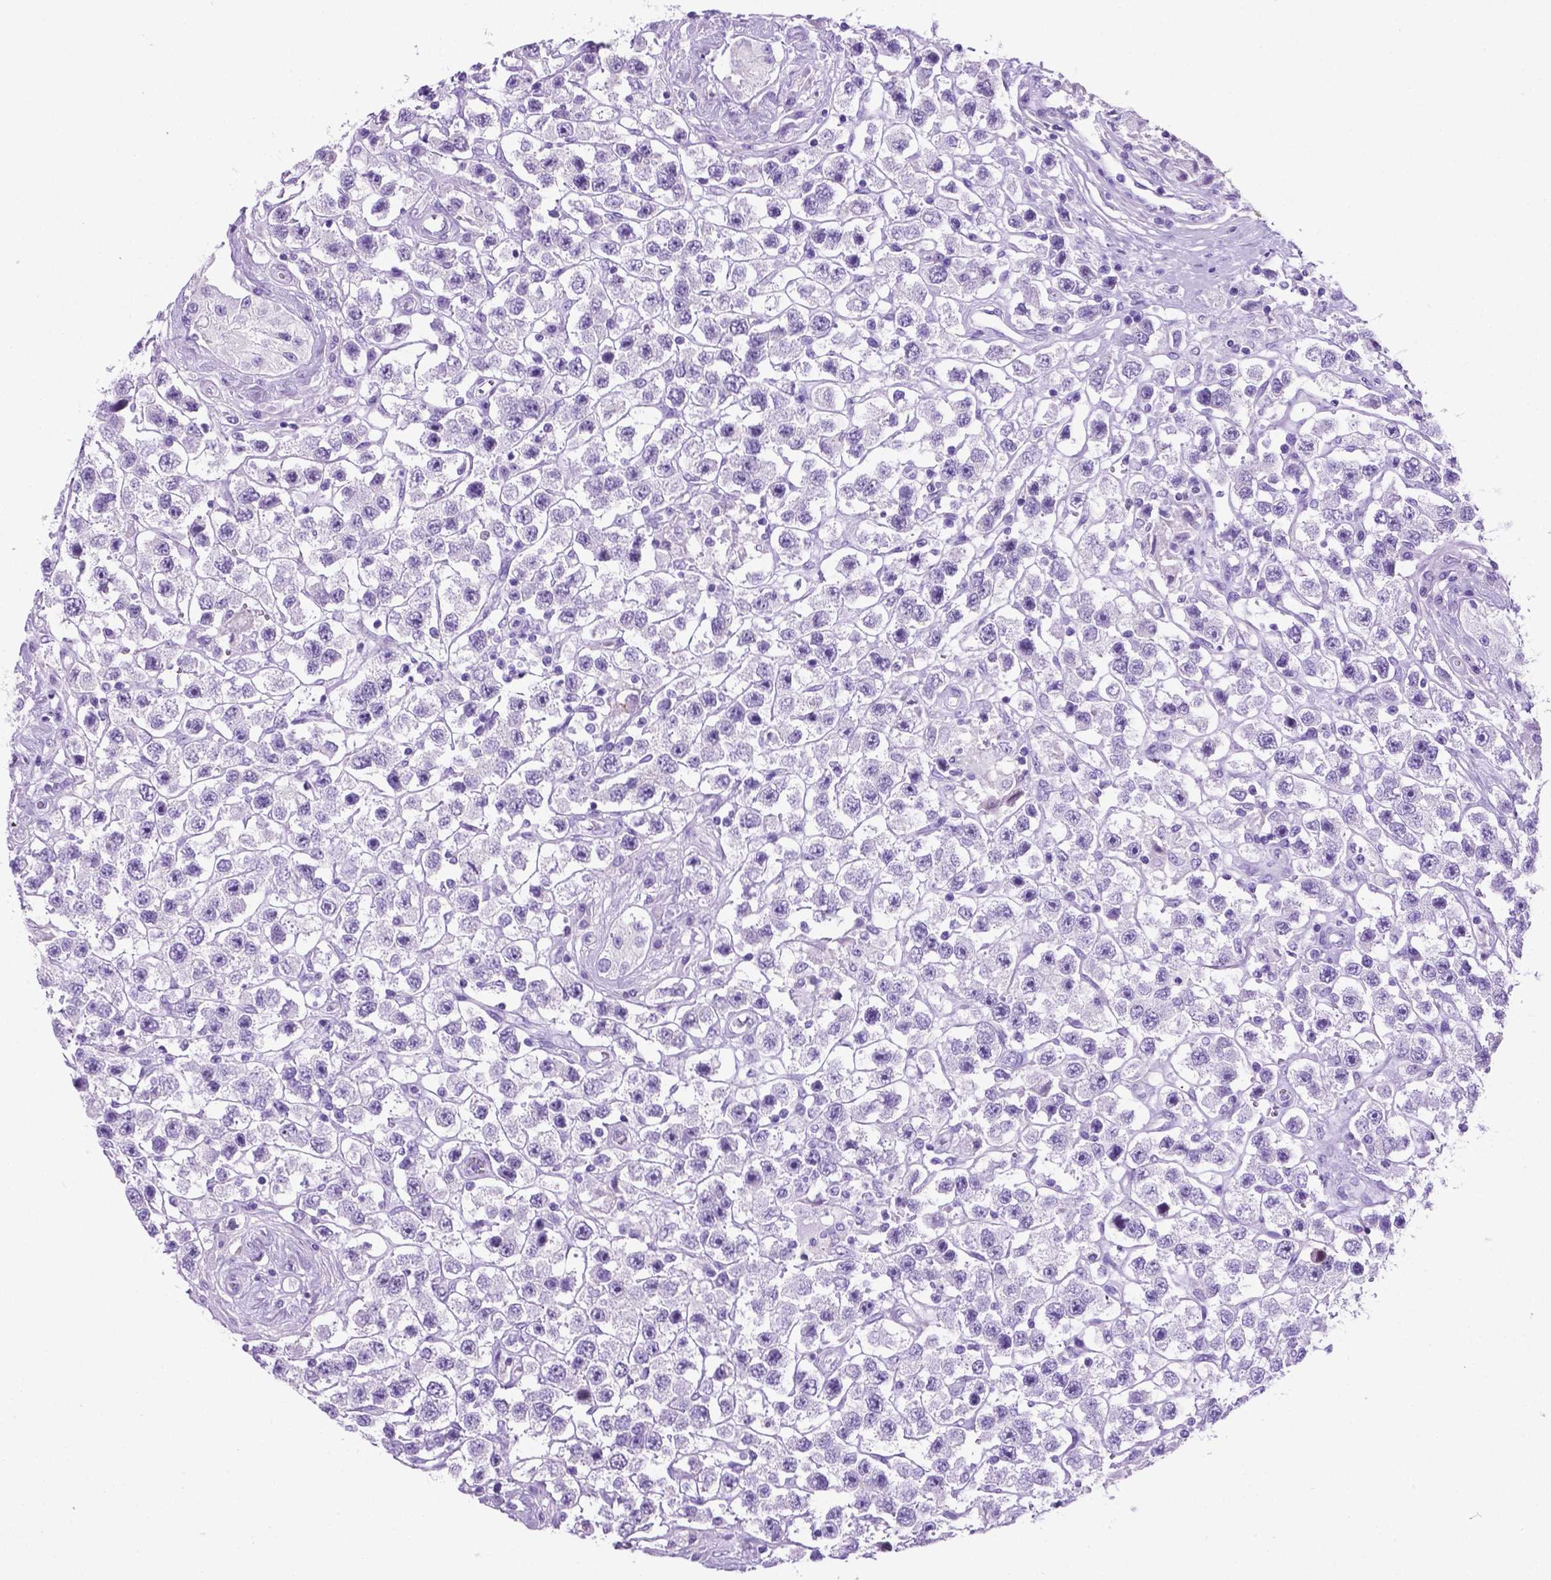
{"staining": {"intensity": "negative", "quantity": "none", "location": "none"}, "tissue": "testis cancer", "cell_type": "Tumor cells", "image_type": "cancer", "snomed": [{"axis": "morphology", "description": "Seminoma, NOS"}, {"axis": "topography", "description": "Testis"}], "caption": "The histopathology image shows no significant expression in tumor cells of testis seminoma.", "gene": "C17orf107", "patient": {"sex": "male", "age": 45}}